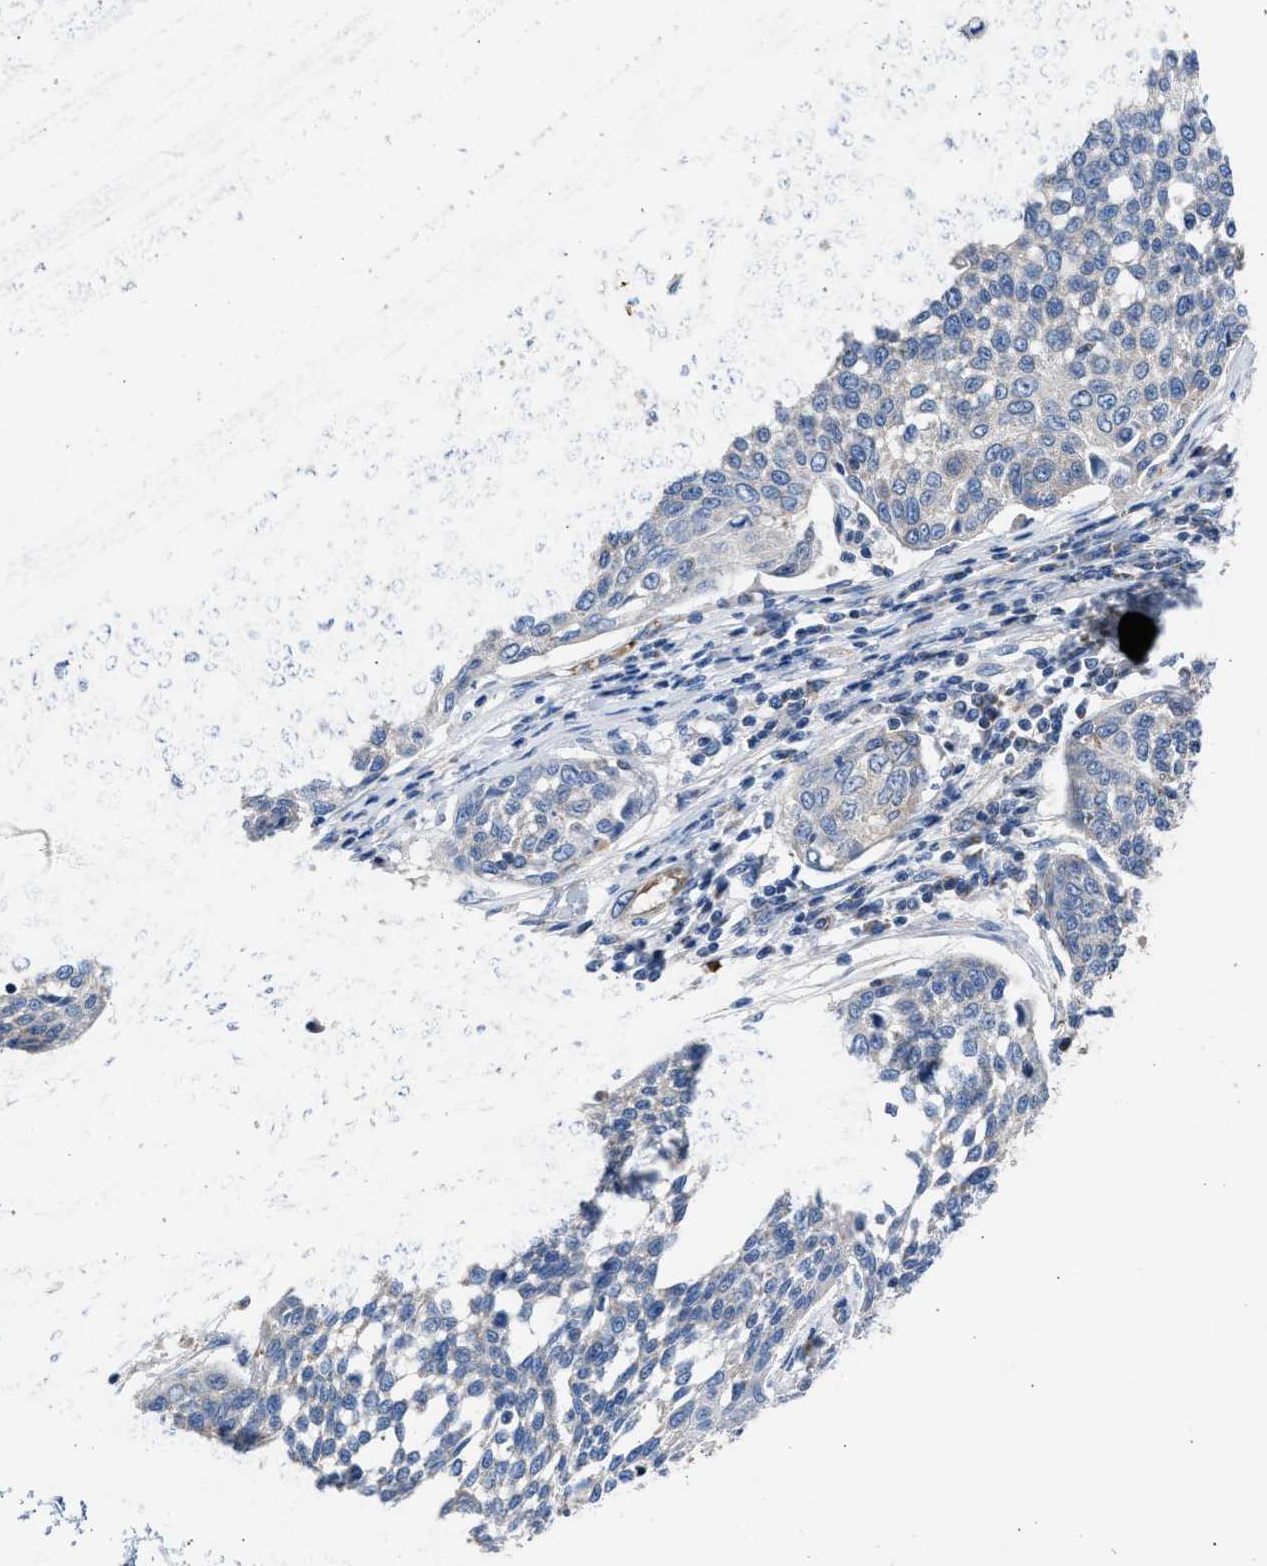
{"staining": {"intensity": "negative", "quantity": "none", "location": "none"}, "tissue": "cervical cancer", "cell_type": "Tumor cells", "image_type": "cancer", "snomed": [{"axis": "morphology", "description": "Squamous cell carcinoma, NOS"}, {"axis": "topography", "description": "Cervix"}], "caption": "The immunohistochemistry (IHC) image has no significant positivity in tumor cells of cervical cancer (squamous cell carcinoma) tissue.", "gene": "BTG3", "patient": {"sex": "female", "age": 34}}